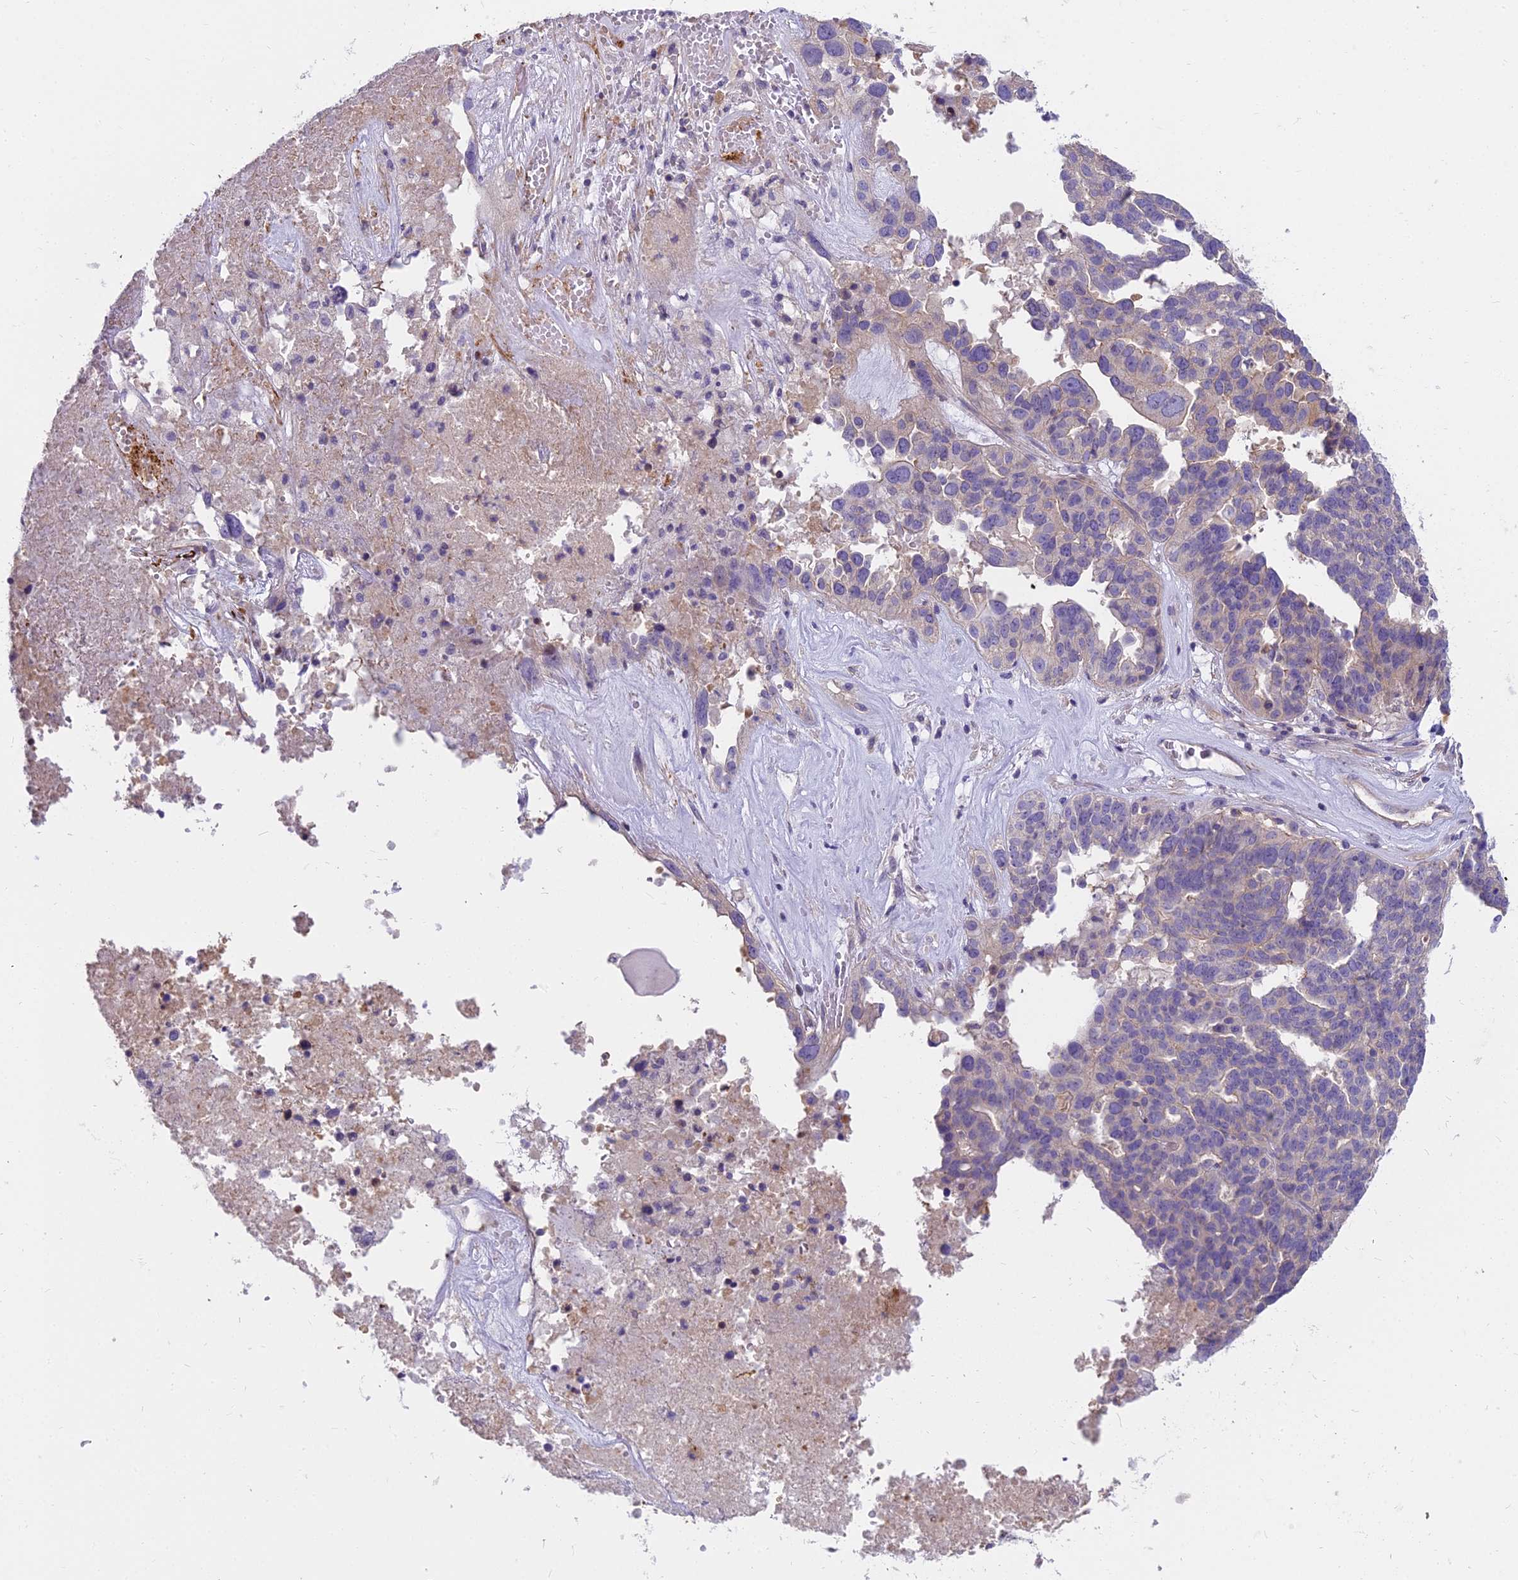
{"staining": {"intensity": "negative", "quantity": "none", "location": "none"}, "tissue": "ovarian cancer", "cell_type": "Tumor cells", "image_type": "cancer", "snomed": [{"axis": "morphology", "description": "Cystadenocarcinoma, serous, NOS"}, {"axis": "topography", "description": "Ovary"}], "caption": "A high-resolution histopathology image shows IHC staining of ovarian cancer (serous cystadenocarcinoma), which reveals no significant staining in tumor cells.", "gene": "HLA-DOA", "patient": {"sex": "female", "age": 59}}